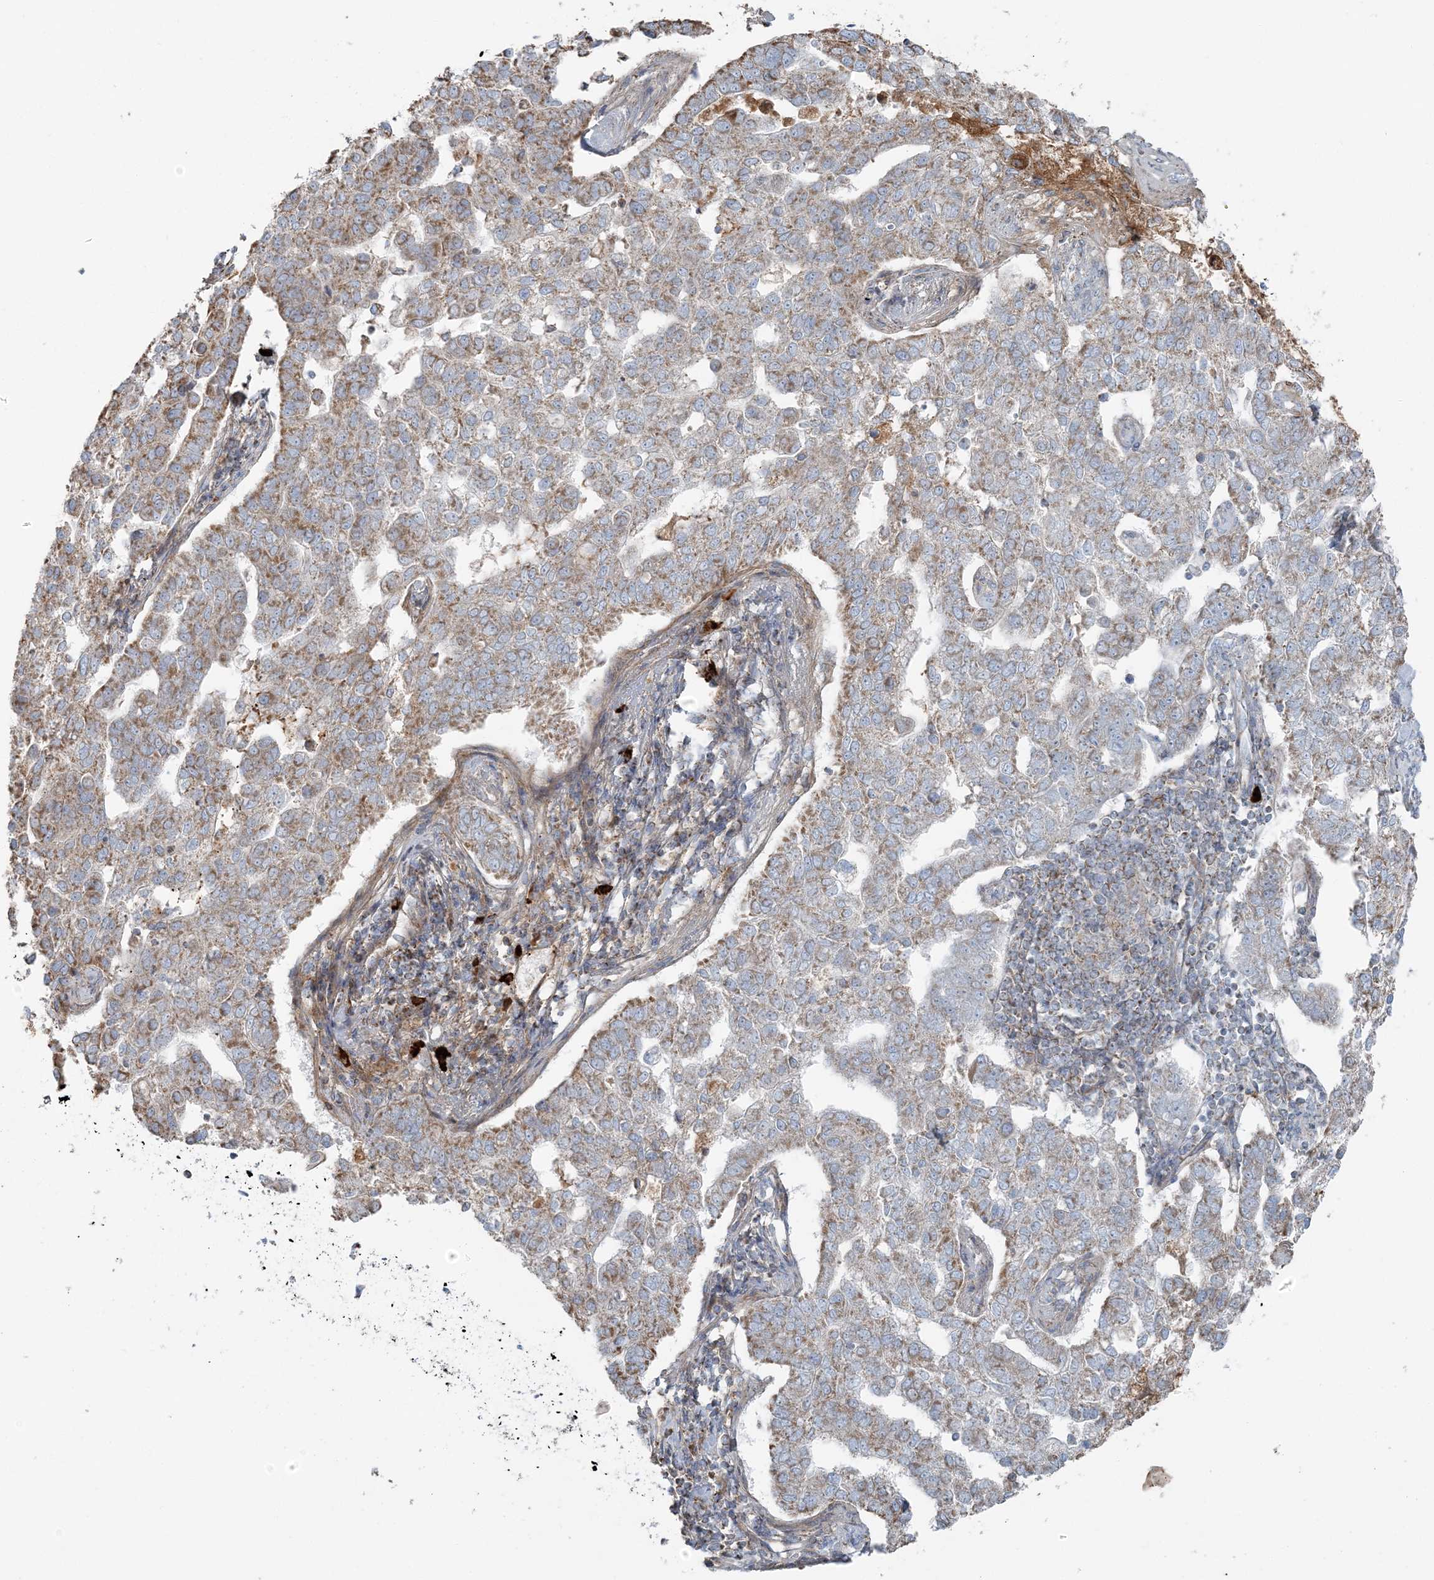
{"staining": {"intensity": "moderate", "quantity": ">75%", "location": "cytoplasmic/membranous"}, "tissue": "pancreatic cancer", "cell_type": "Tumor cells", "image_type": "cancer", "snomed": [{"axis": "morphology", "description": "Adenocarcinoma, NOS"}, {"axis": "topography", "description": "Pancreas"}], "caption": "An IHC histopathology image of neoplastic tissue is shown. Protein staining in brown shows moderate cytoplasmic/membranous positivity in pancreatic adenocarcinoma within tumor cells.", "gene": "SLC22A16", "patient": {"sex": "female", "age": 61}}